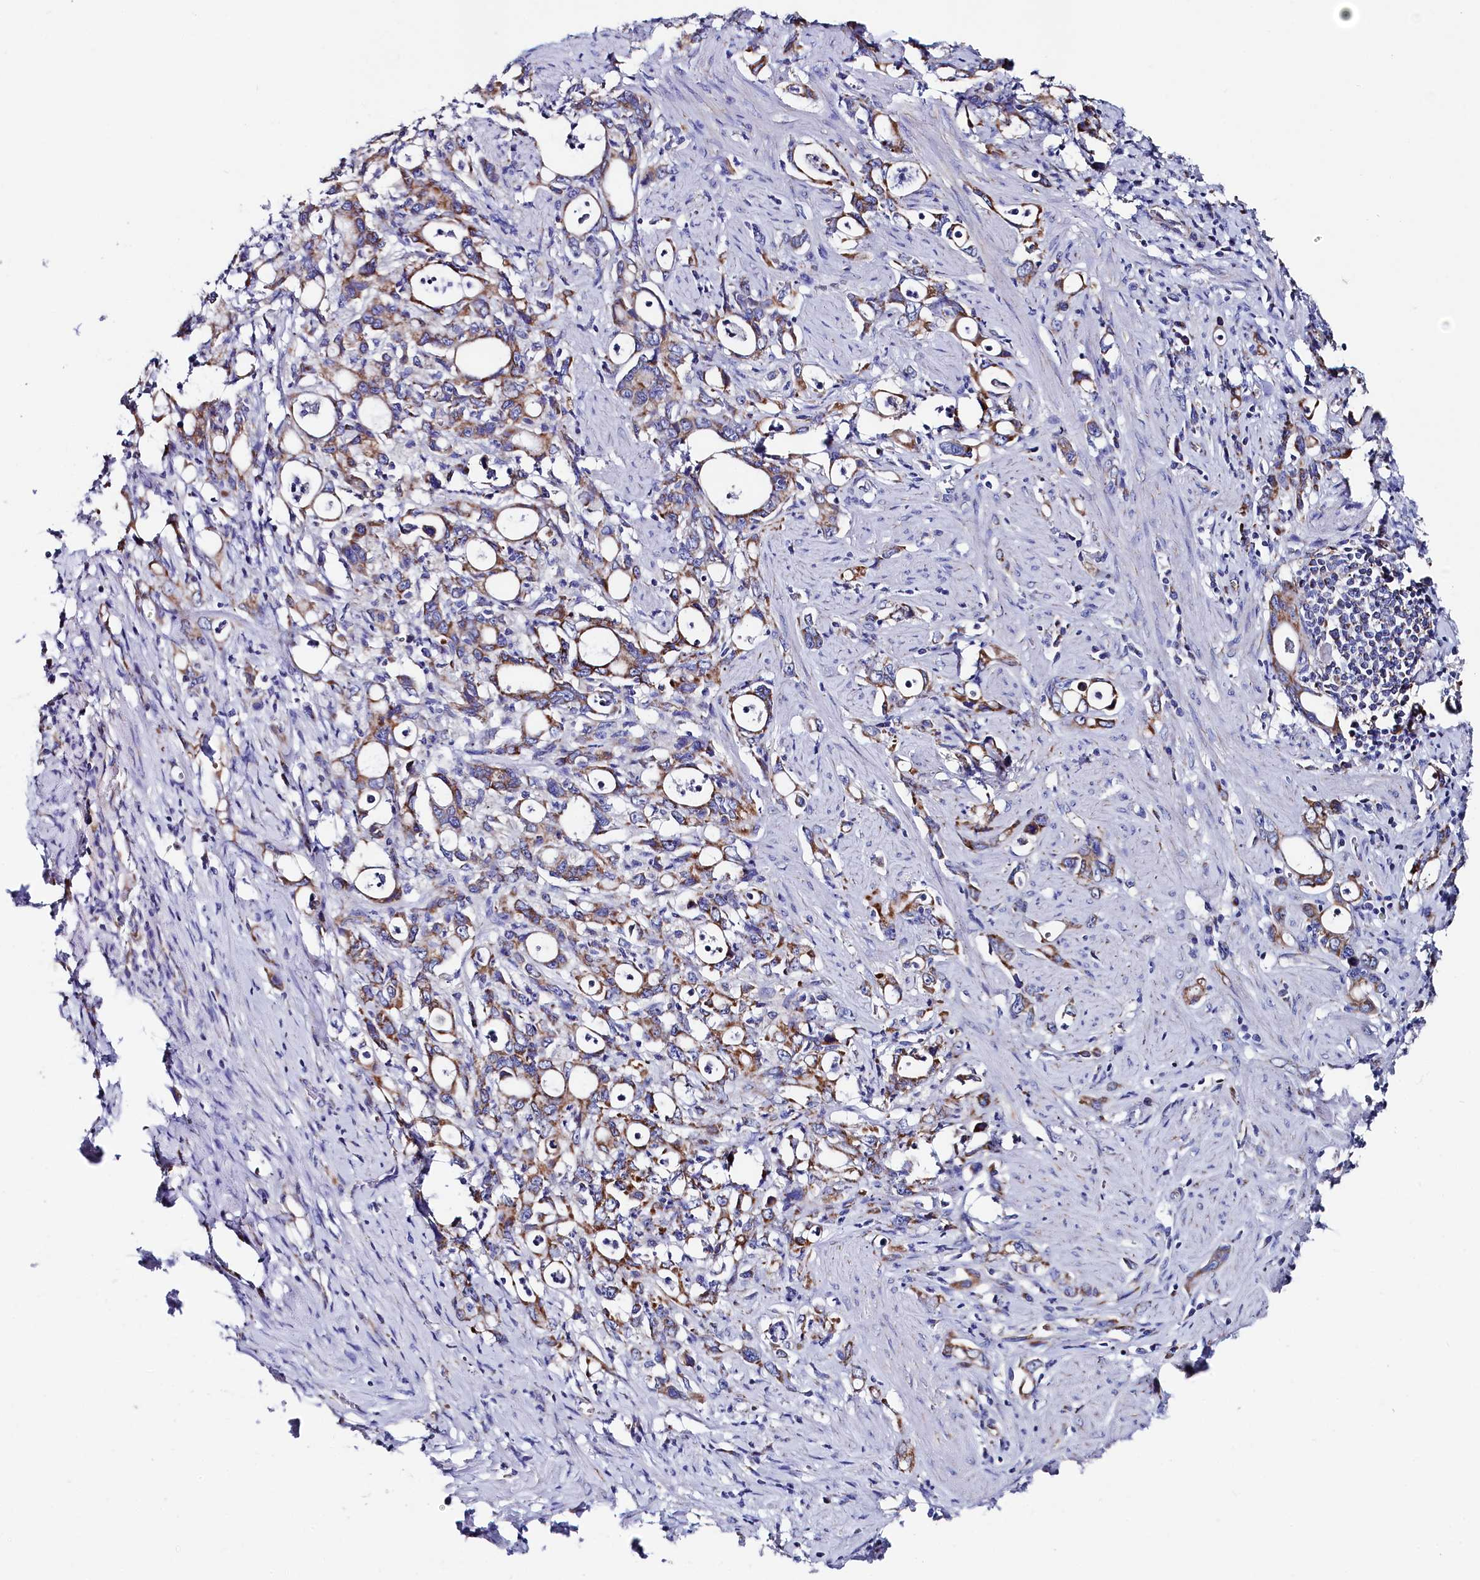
{"staining": {"intensity": "moderate", "quantity": ">75%", "location": "cytoplasmic/membranous"}, "tissue": "stomach cancer", "cell_type": "Tumor cells", "image_type": "cancer", "snomed": [{"axis": "morphology", "description": "Adenocarcinoma, NOS"}, {"axis": "topography", "description": "Stomach, lower"}], "caption": "High-power microscopy captured an IHC histopathology image of stomach cancer, revealing moderate cytoplasmic/membranous positivity in about >75% of tumor cells.", "gene": "MMAB", "patient": {"sex": "female", "age": 43}}